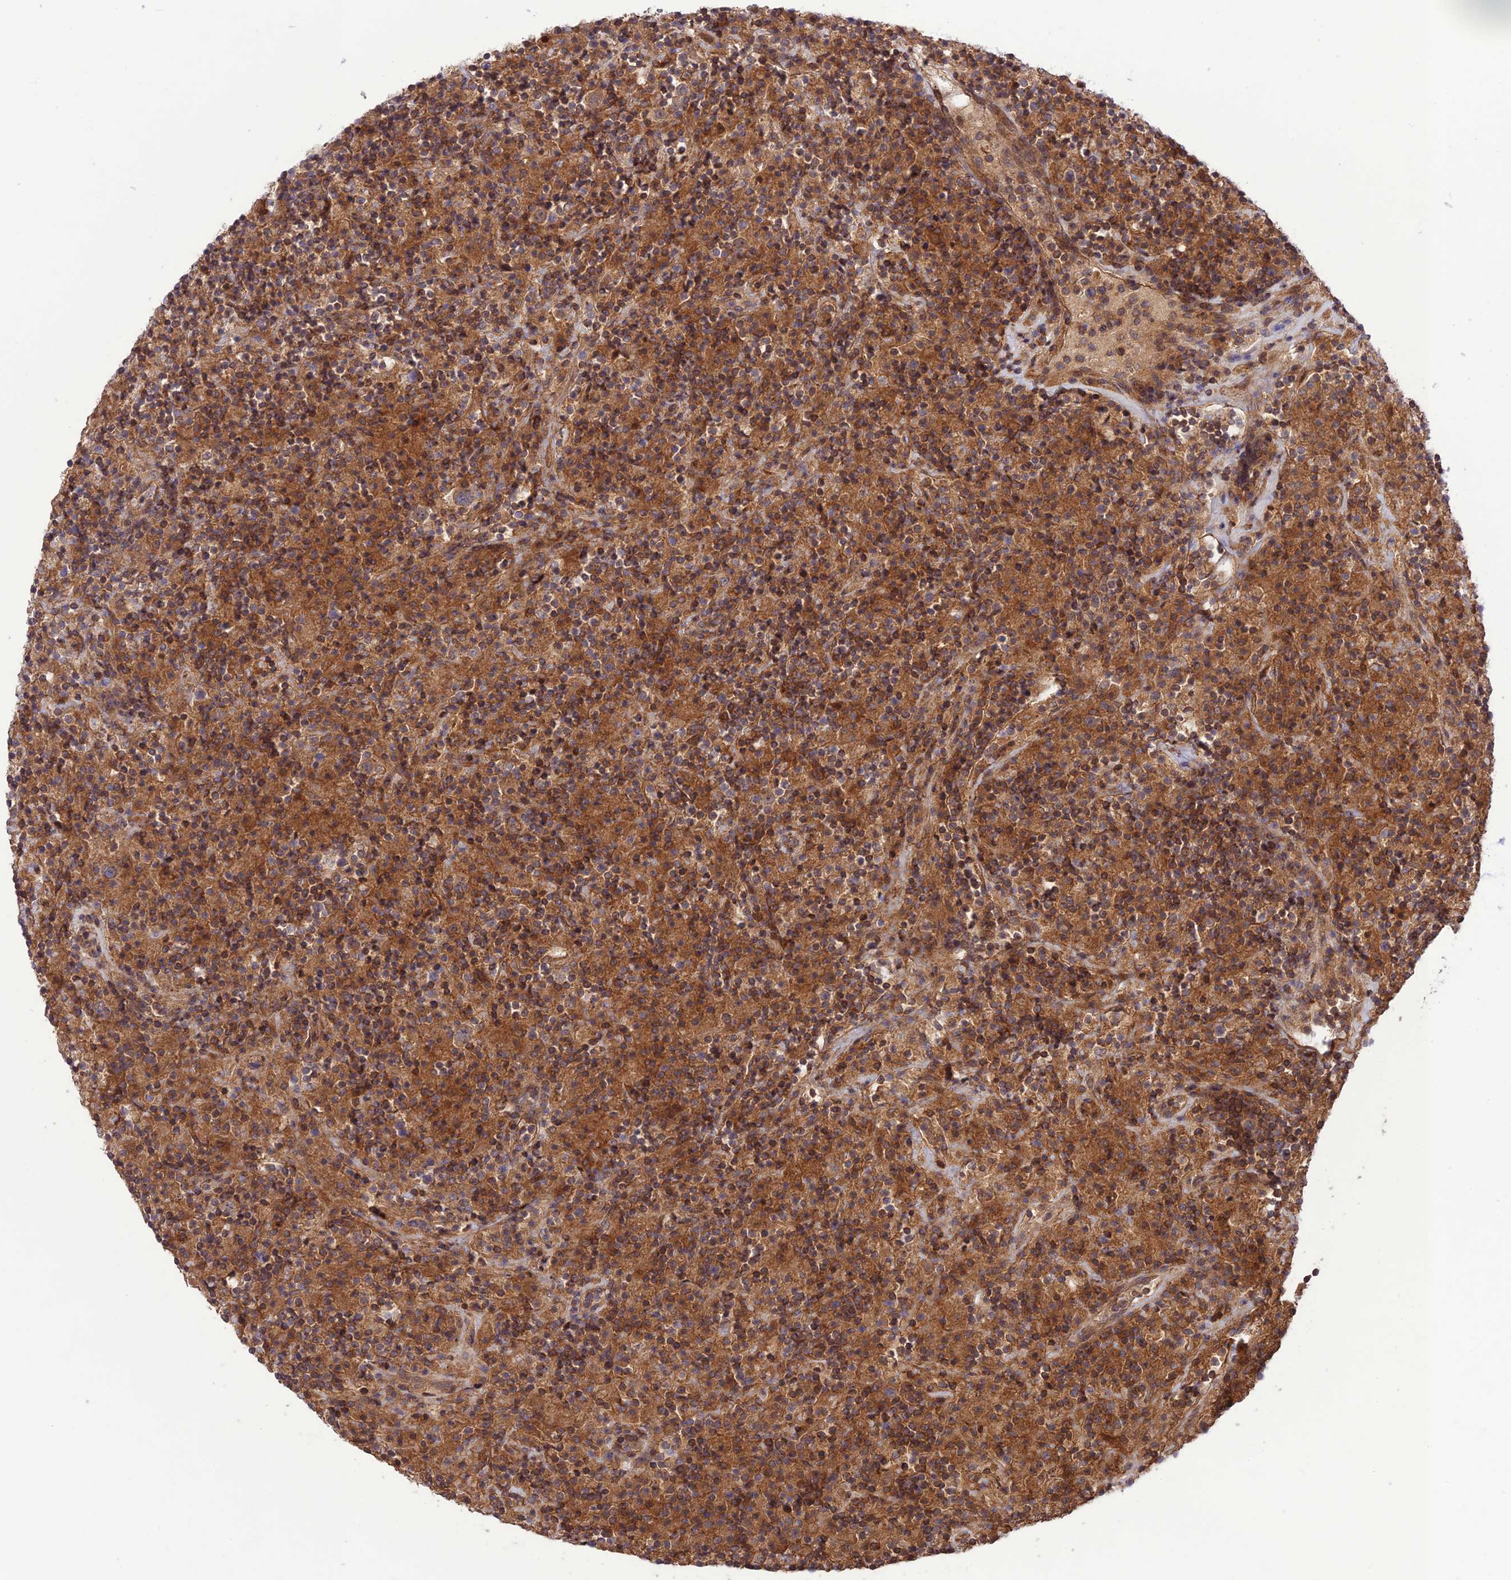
{"staining": {"intensity": "weak", "quantity": ">75%", "location": "cytoplasmic/membranous"}, "tissue": "lymphoma", "cell_type": "Tumor cells", "image_type": "cancer", "snomed": [{"axis": "morphology", "description": "Hodgkin's disease, NOS"}, {"axis": "topography", "description": "Lymph node"}], "caption": "Immunohistochemical staining of human Hodgkin's disease displays low levels of weak cytoplasmic/membranous protein staining in about >75% of tumor cells. (brown staining indicates protein expression, while blue staining denotes nuclei).", "gene": "FCHSD1", "patient": {"sex": "male", "age": 70}}